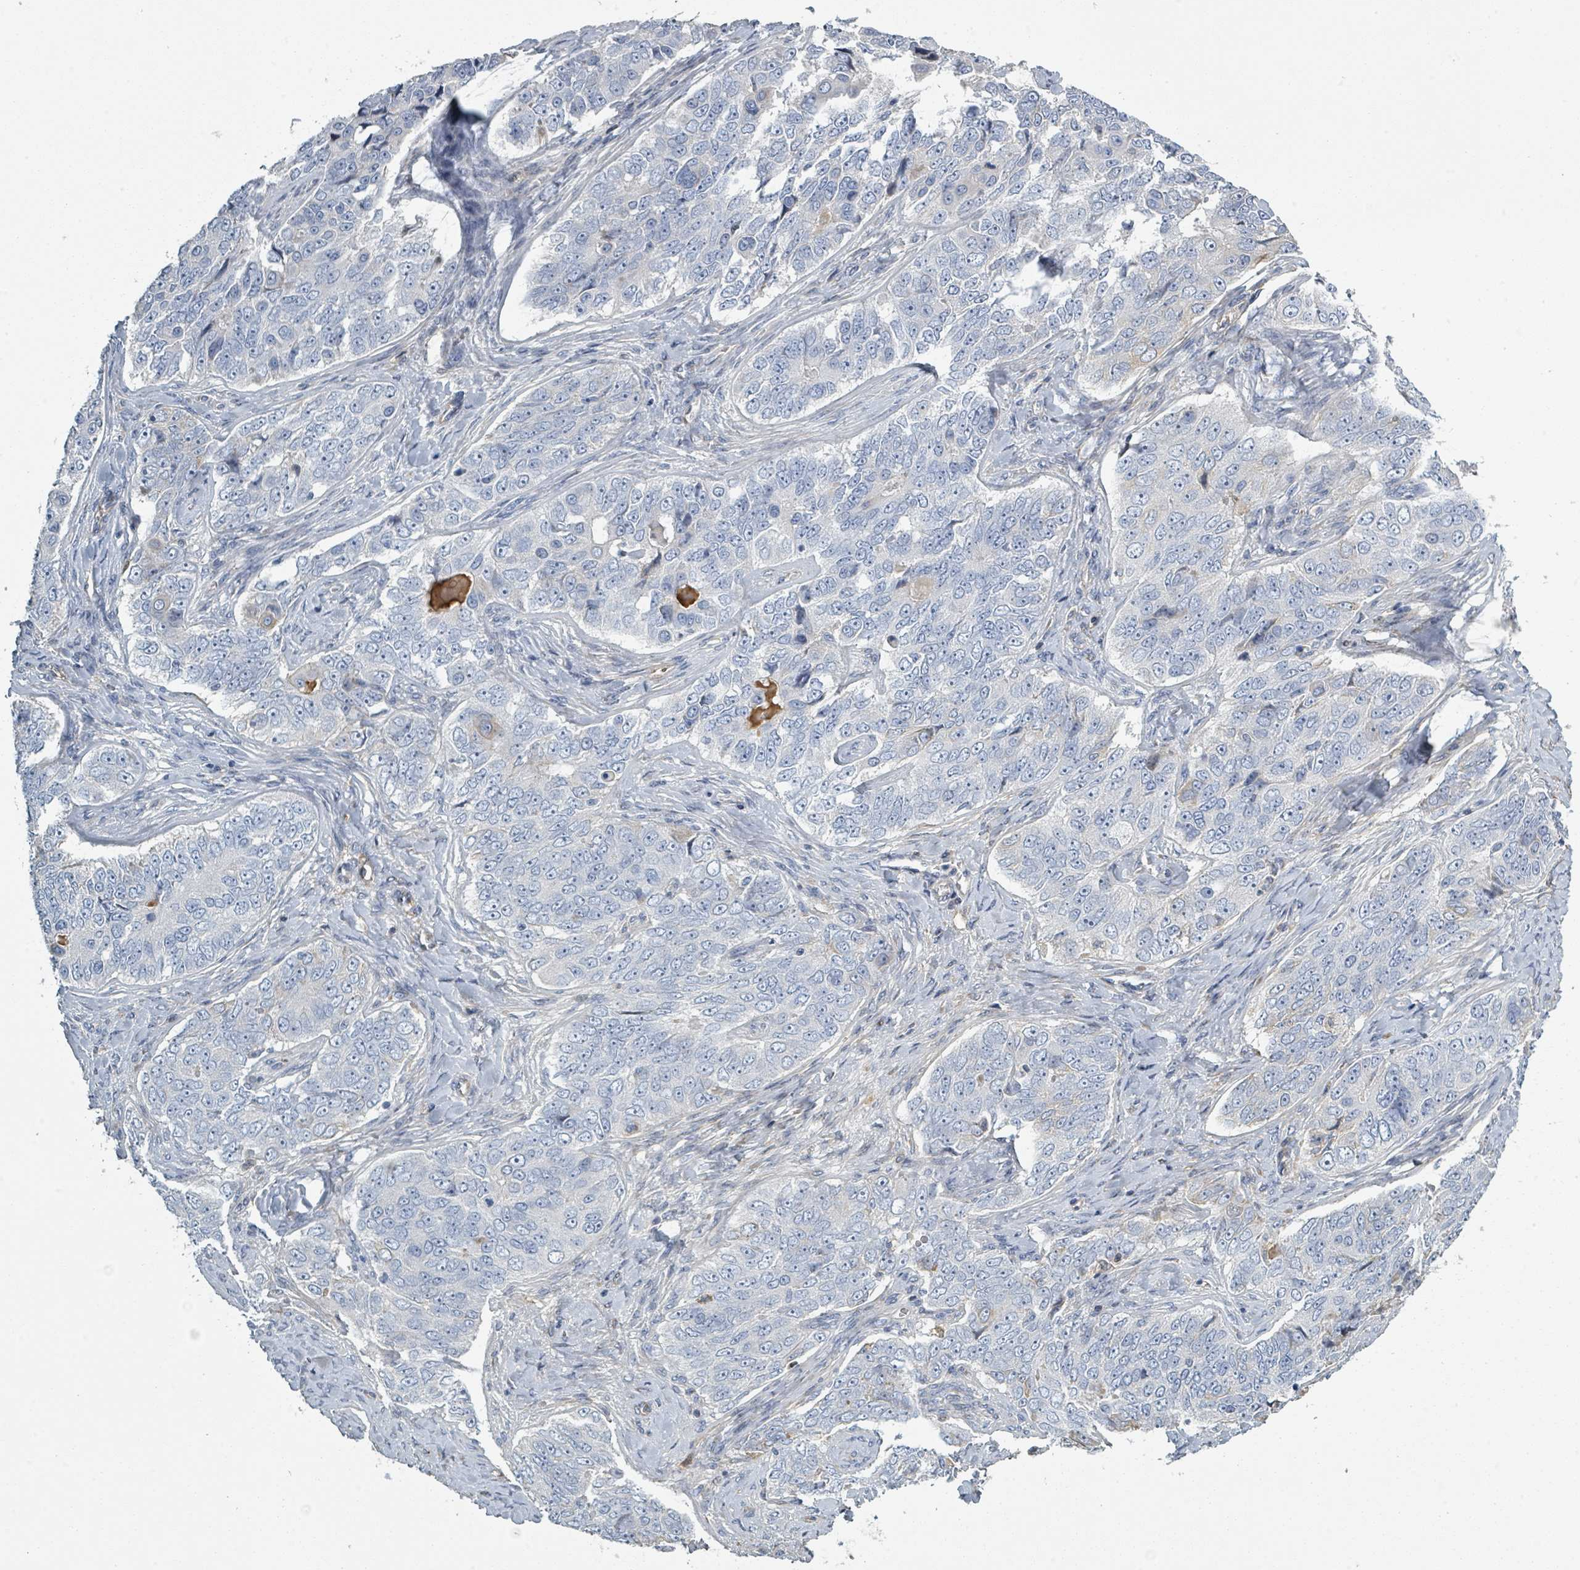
{"staining": {"intensity": "negative", "quantity": "none", "location": "none"}, "tissue": "ovarian cancer", "cell_type": "Tumor cells", "image_type": "cancer", "snomed": [{"axis": "morphology", "description": "Carcinoma, endometroid"}, {"axis": "topography", "description": "Ovary"}], "caption": "Immunohistochemical staining of ovarian cancer reveals no significant expression in tumor cells.", "gene": "RAB33B", "patient": {"sex": "female", "age": 51}}